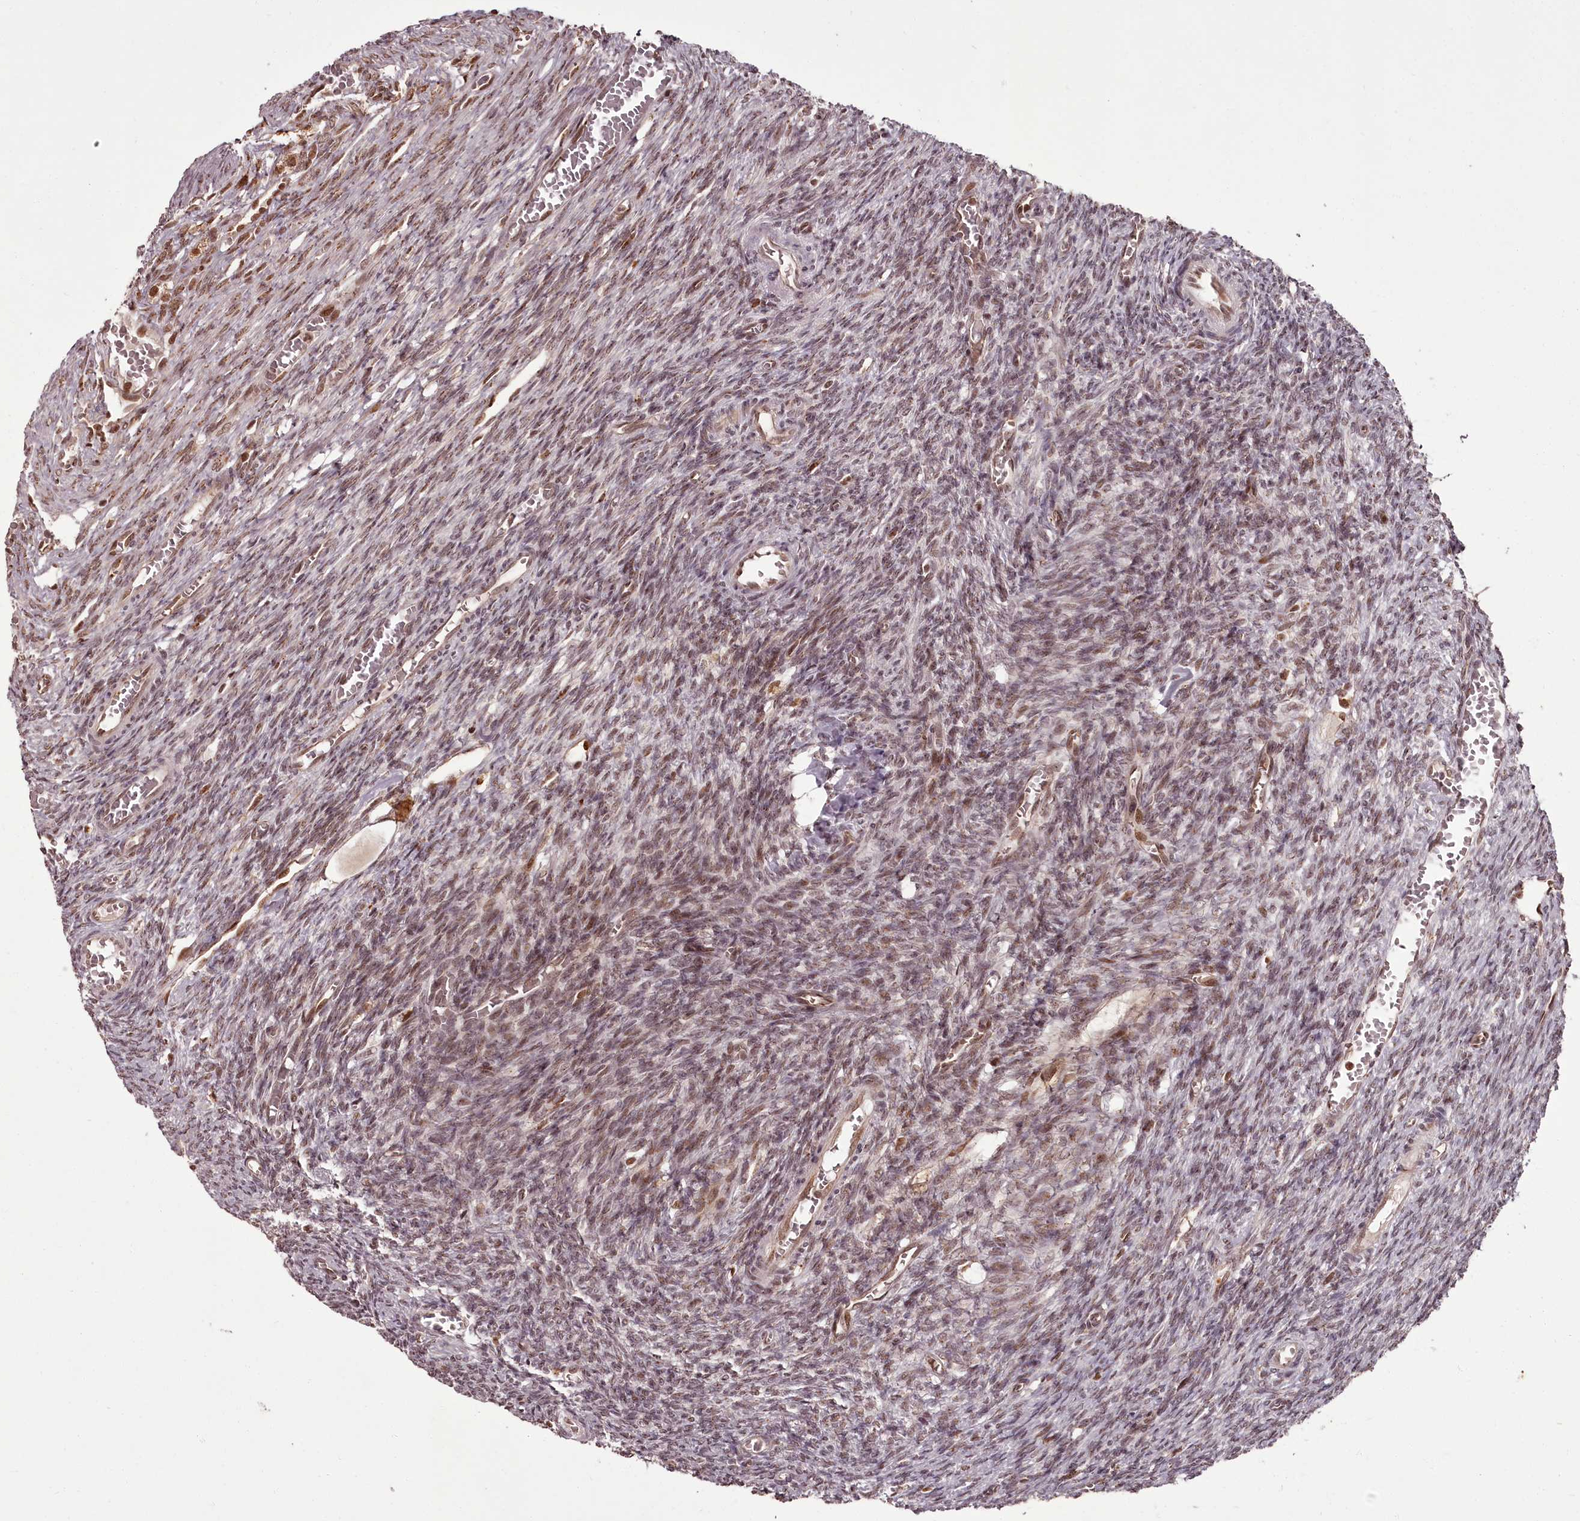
{"staining": {"intensity": "moderate", "quantity": ">75%", "location": "nuclear"}, "tissue": "ovary", "cell_type": "Ovarian stroma cells", "image_type": "normal", "snomed": [{"axis": "morphology", "description": "Normal tissue, NOS"}, {"axis": "topography", "description": "Ovary"}], "caption": "Normal ovary exhibits moderate nuclear positivity in approximately >75% of ovarian stroma cells.", "gene": "CEP83", "patient": {"sex": "female", "age": 27}}